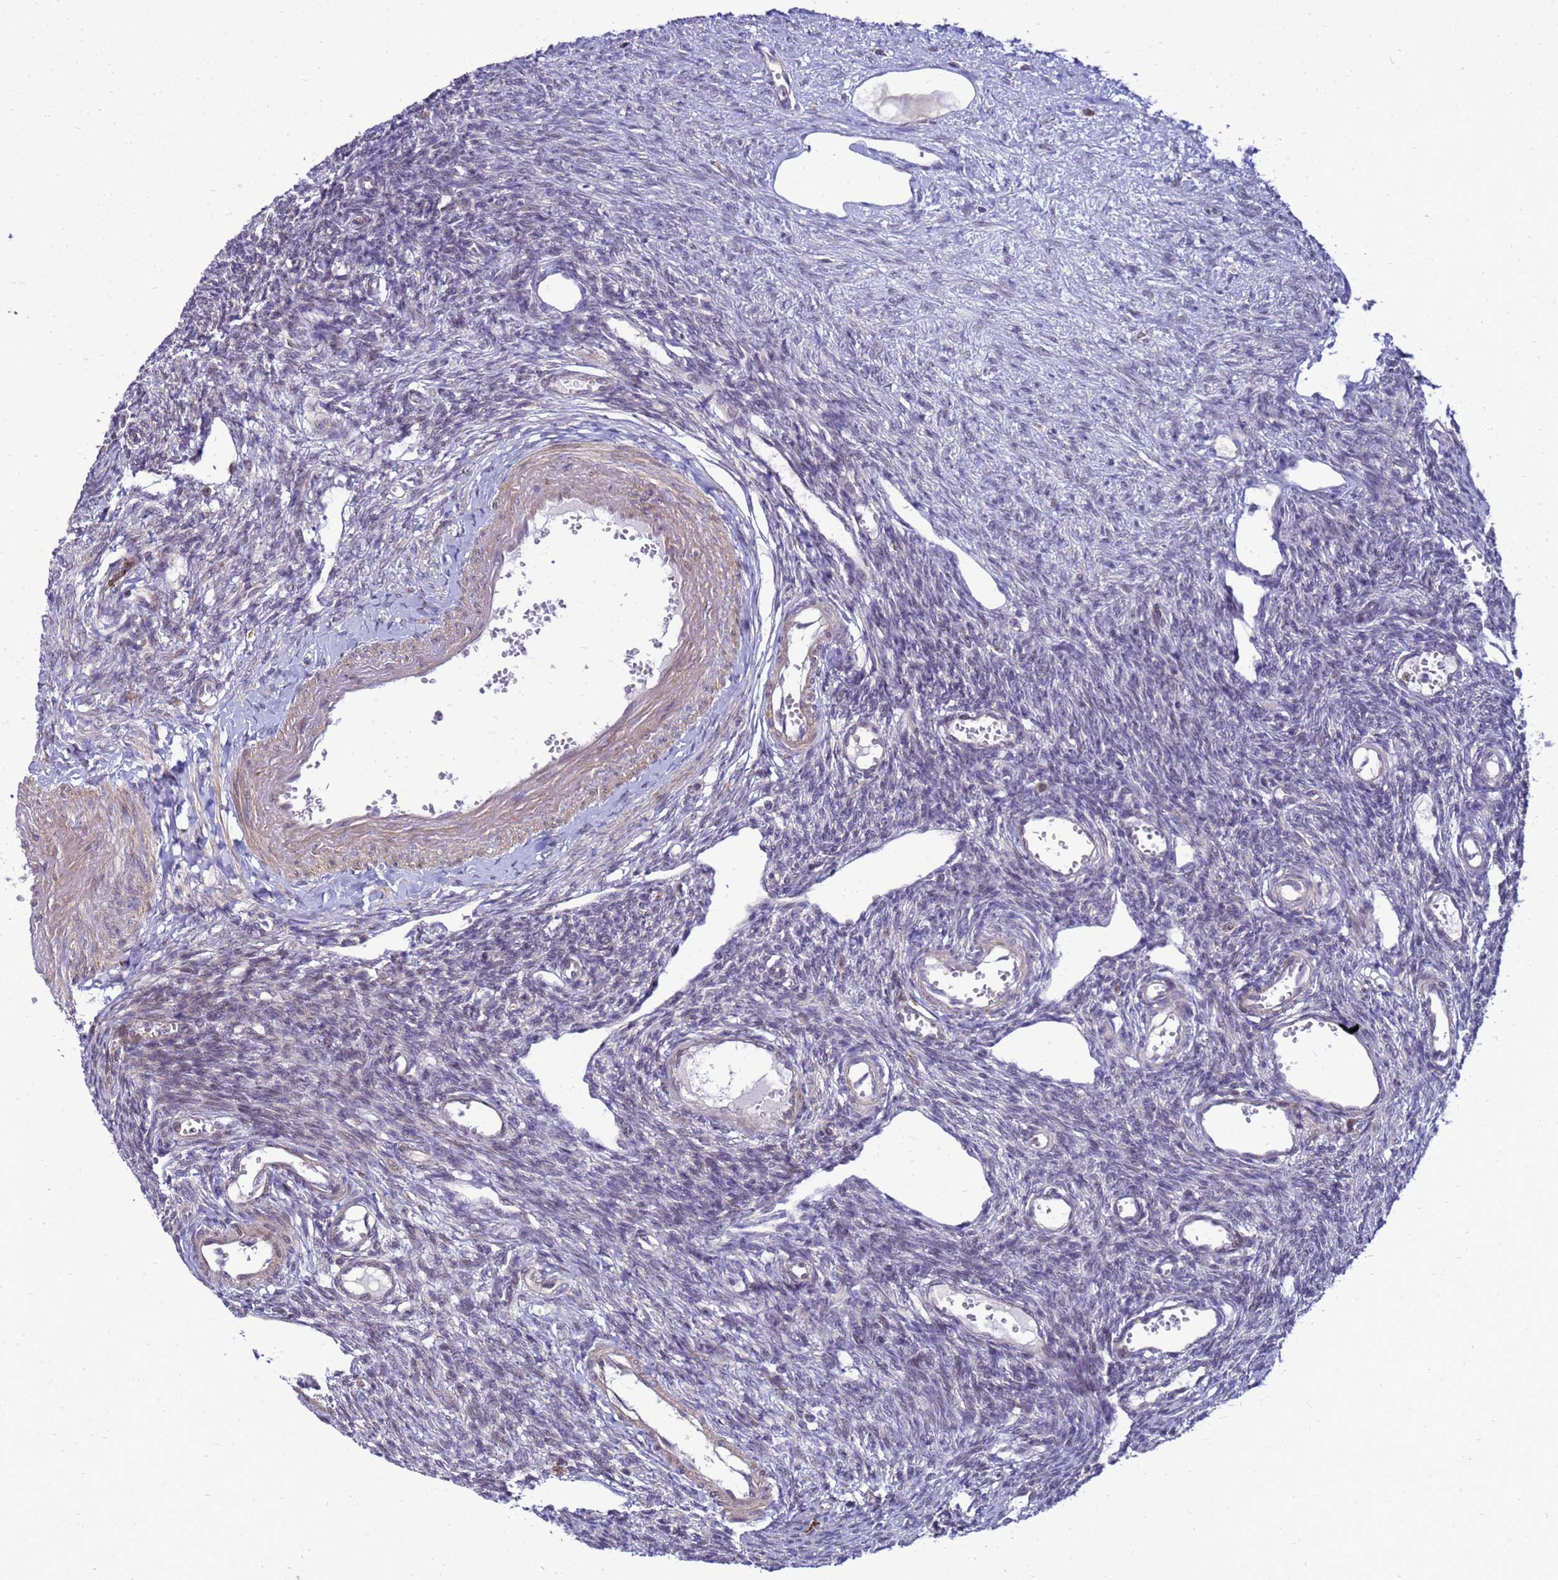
{"staining": {"intensity": "moderate", "quantity": ">75%", "location": "cytoplasmic/membranous"}, "tissue": "ovary", "cell_type": "Follicle cells", "image_type": "normal", "snomed": [{"axis": "morphology", "description": "Normal tissue, NOS"}, {"axis": "morphology", "description": "Cyst, NOS"}, {"axis": "topography", "description": "Ovary"}], "caption": "Moderate cytoplasmic/membranous protein expression is identified in approximately >75% of follicle cells in ovary. The staining was performed using DAB (3,3'-diaminobenzidine), with brown indicating positive protein expression. Nuclei are stained blue with hematoxylin.", "gene": "C12orf43", "patient": {"sex": "female", "age": 33}}